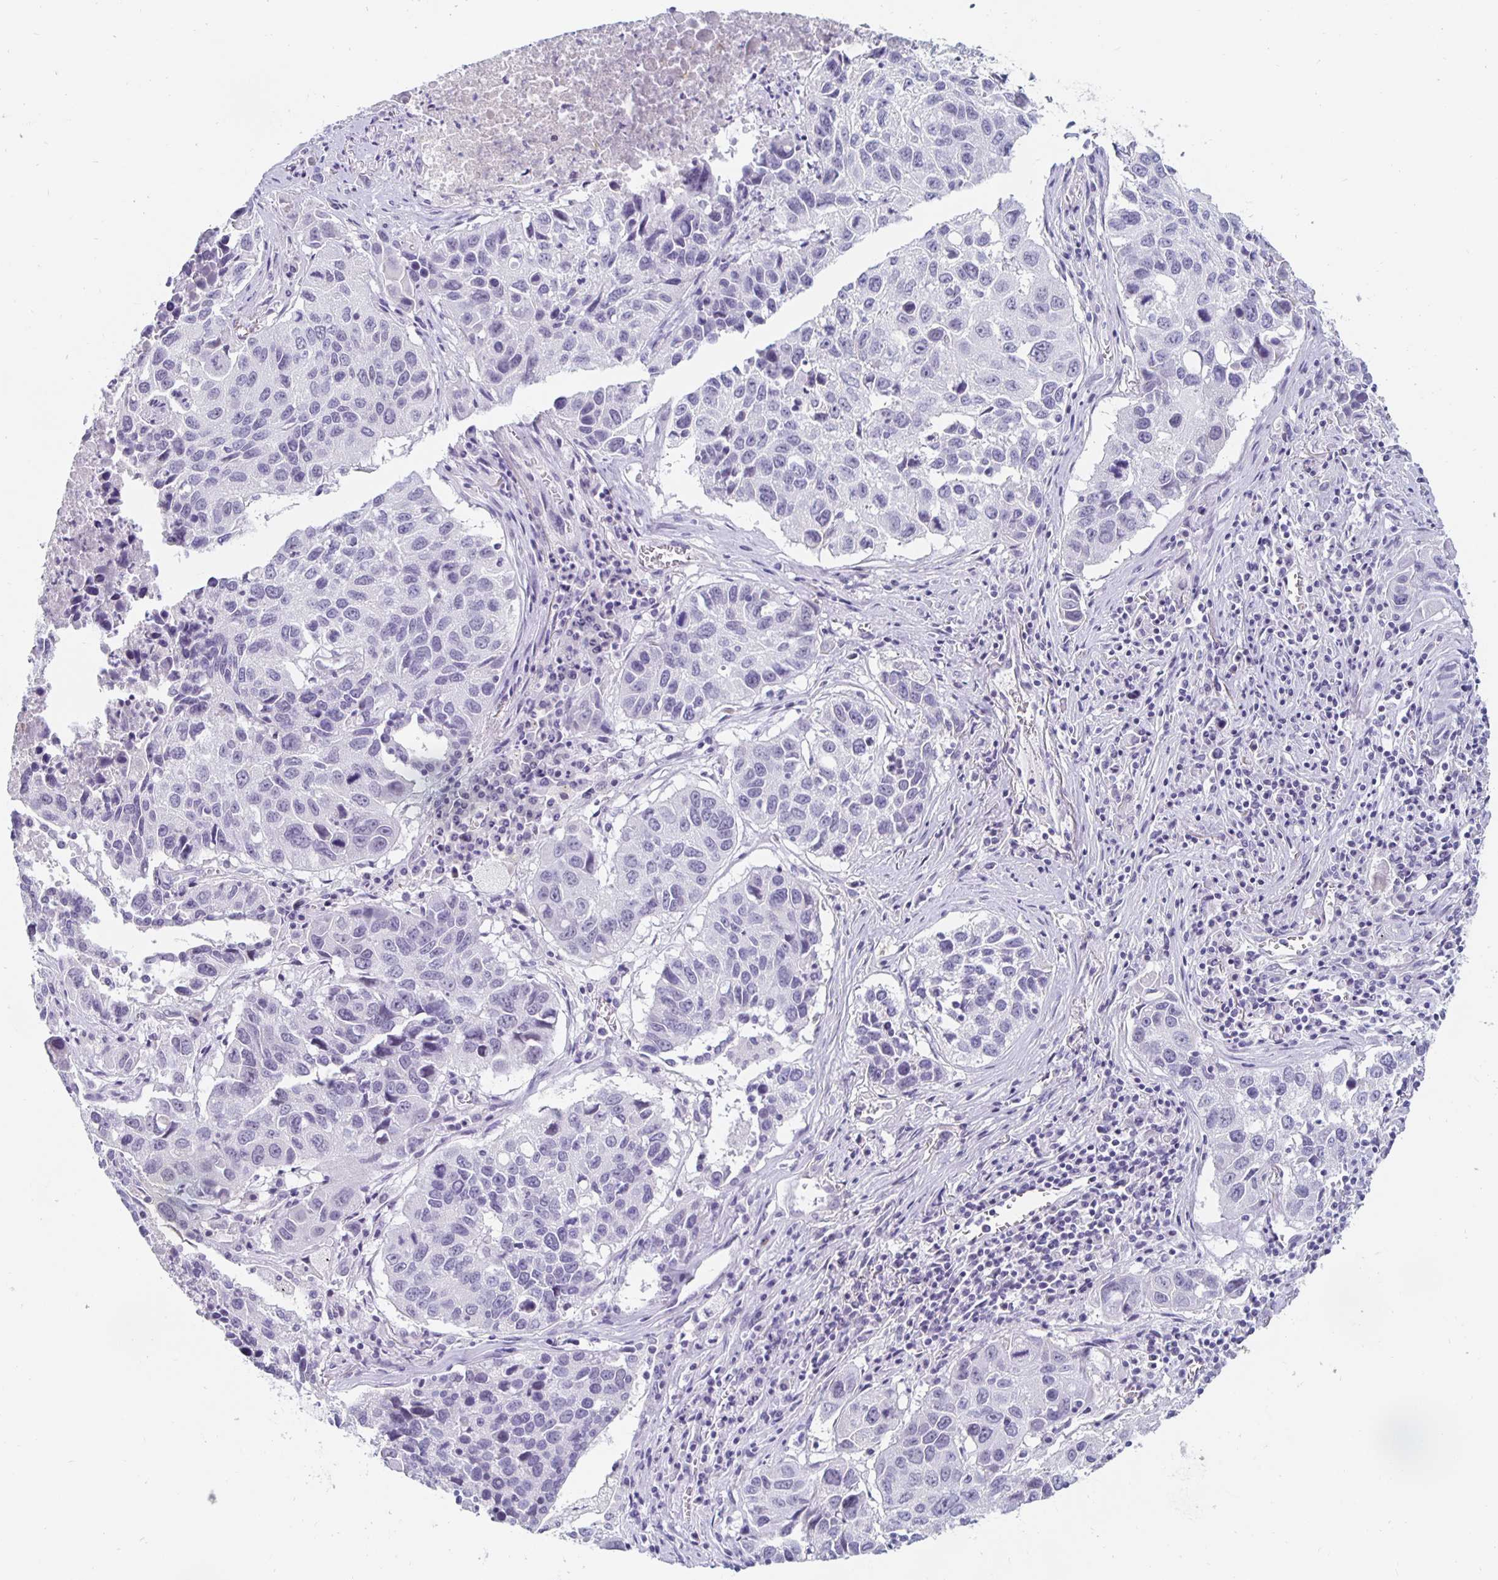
{"staining": {"intensity": "negative", "quantity": "none", "location": "none"}, "tissue": "lung cancer", "cell_type": "Tumor cells", "image_type": "cancer", "snomed": [{"axis": "morphology", "description": "Squamous cell carcinoma, NOS"}, {"axis": "topography", "description": "Lung"}], "caption": "Micrograph shows no protein expression in tumor cells of squamous cell carcinoma (lung) tissue.", "gene": "KCNQ2", "patient": {"sex": "female", "age": 61}}